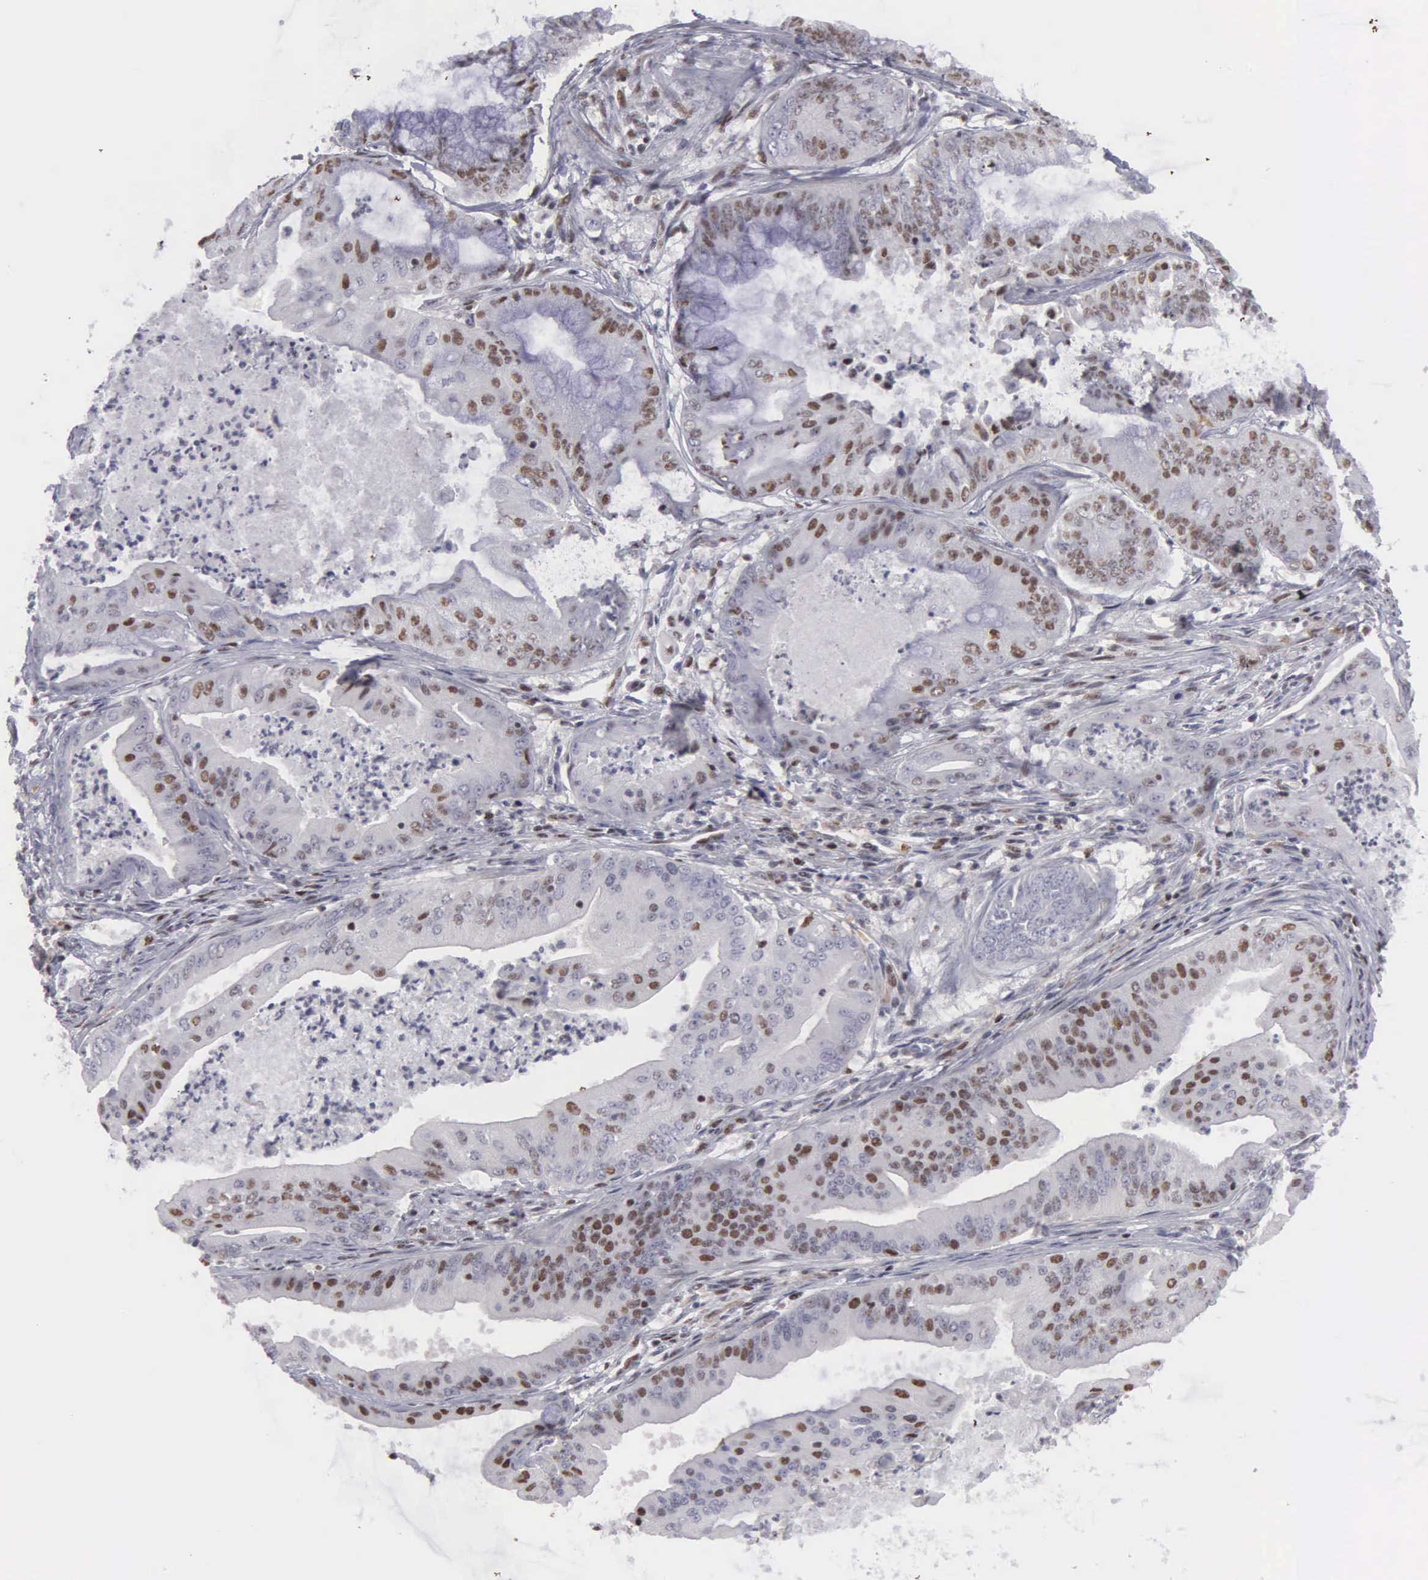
{"staining": {"intensity": "strong", "quantity": "25%-75%", "location": "nuclear"}, "tissue": "endometrial cancer", "cell_type": "Tumor cells", "image_type": "cancer", "snomed": [{"axis": "morphology", "description": "Adenocarcinoma, NOS"}, {"axis": "topography", "description": "Endometrium"}], "caption": "High-magnification brightfield microscopy of endometrial adenocarcinoma stained with DAB (3,3'-diaminobenzidine) (brown) and counterstained with hematoxylin (blue). tumor cells exhibit strong nuclear staining is appreciated in about25%-75% of cells. The staining was performed using DAB, with brown indicating positive protein expression. Nuclei are stained blue with hematoxylin.", "gene": "KIAA0586", "patient": {"sex": "female", "age": 63}}